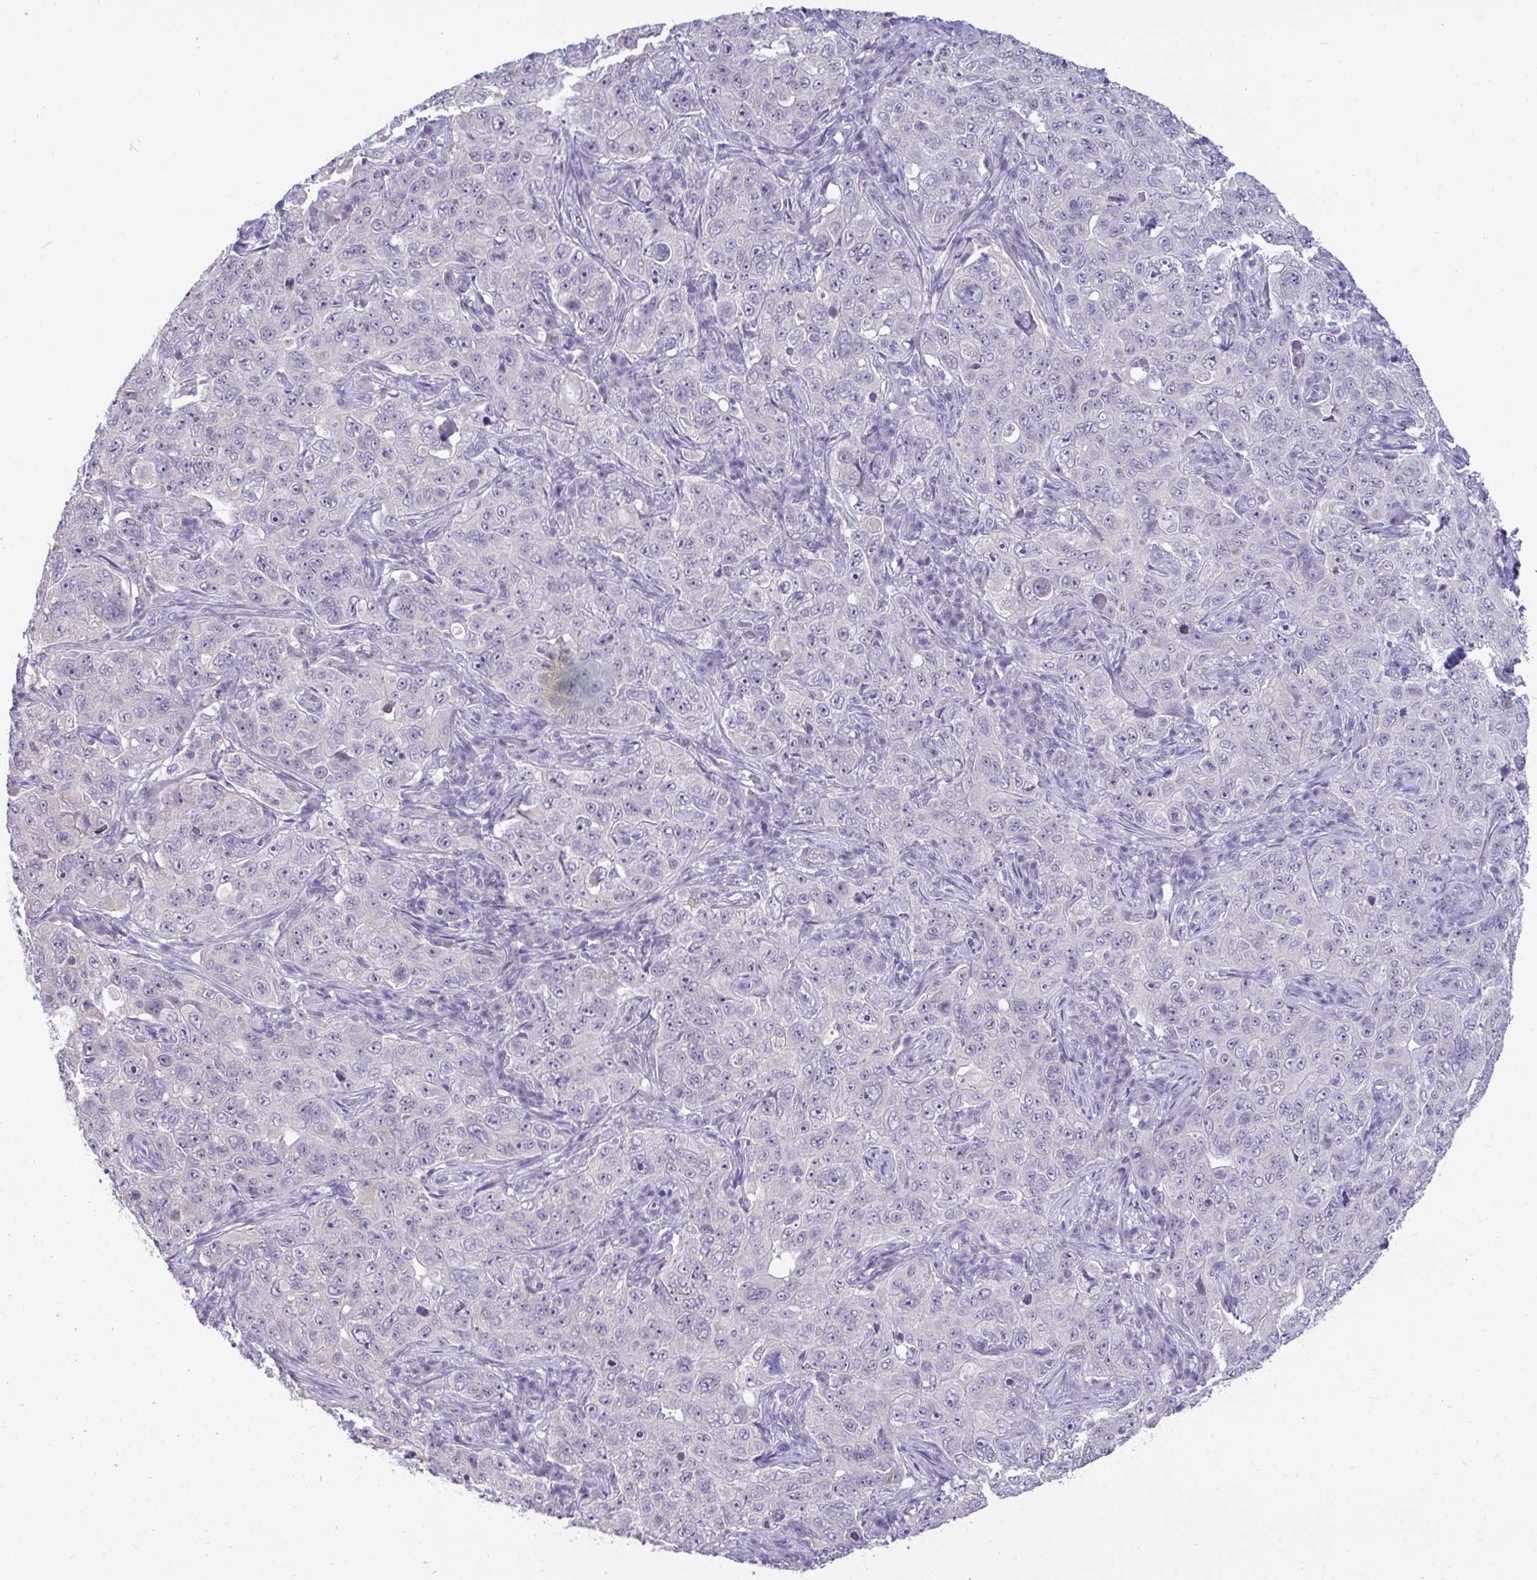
{"staining": {"intensity": "negative", "quantity": "none", "location": "none"}, "tissue": "pancreatic cancer", "cell_type": "Tumor cells", "image_type": "cancer", "snomed": [{"axis": "morphology", "description": "Adenocarcinoma, NOS"}, {"axis": "topography", "description": "Pancreas"}], "caption": "The IHC histopathology image has no significant staining in tumor cells of pancreatic cancer tissue. (Stains: DAB immunohistochemistry (IHC) with hematoxylin counter stain, Microscopy: brightfield microscopy at high magnification).", "gene": "PIGK", "patient": {"sex": "male", "age": 68}}